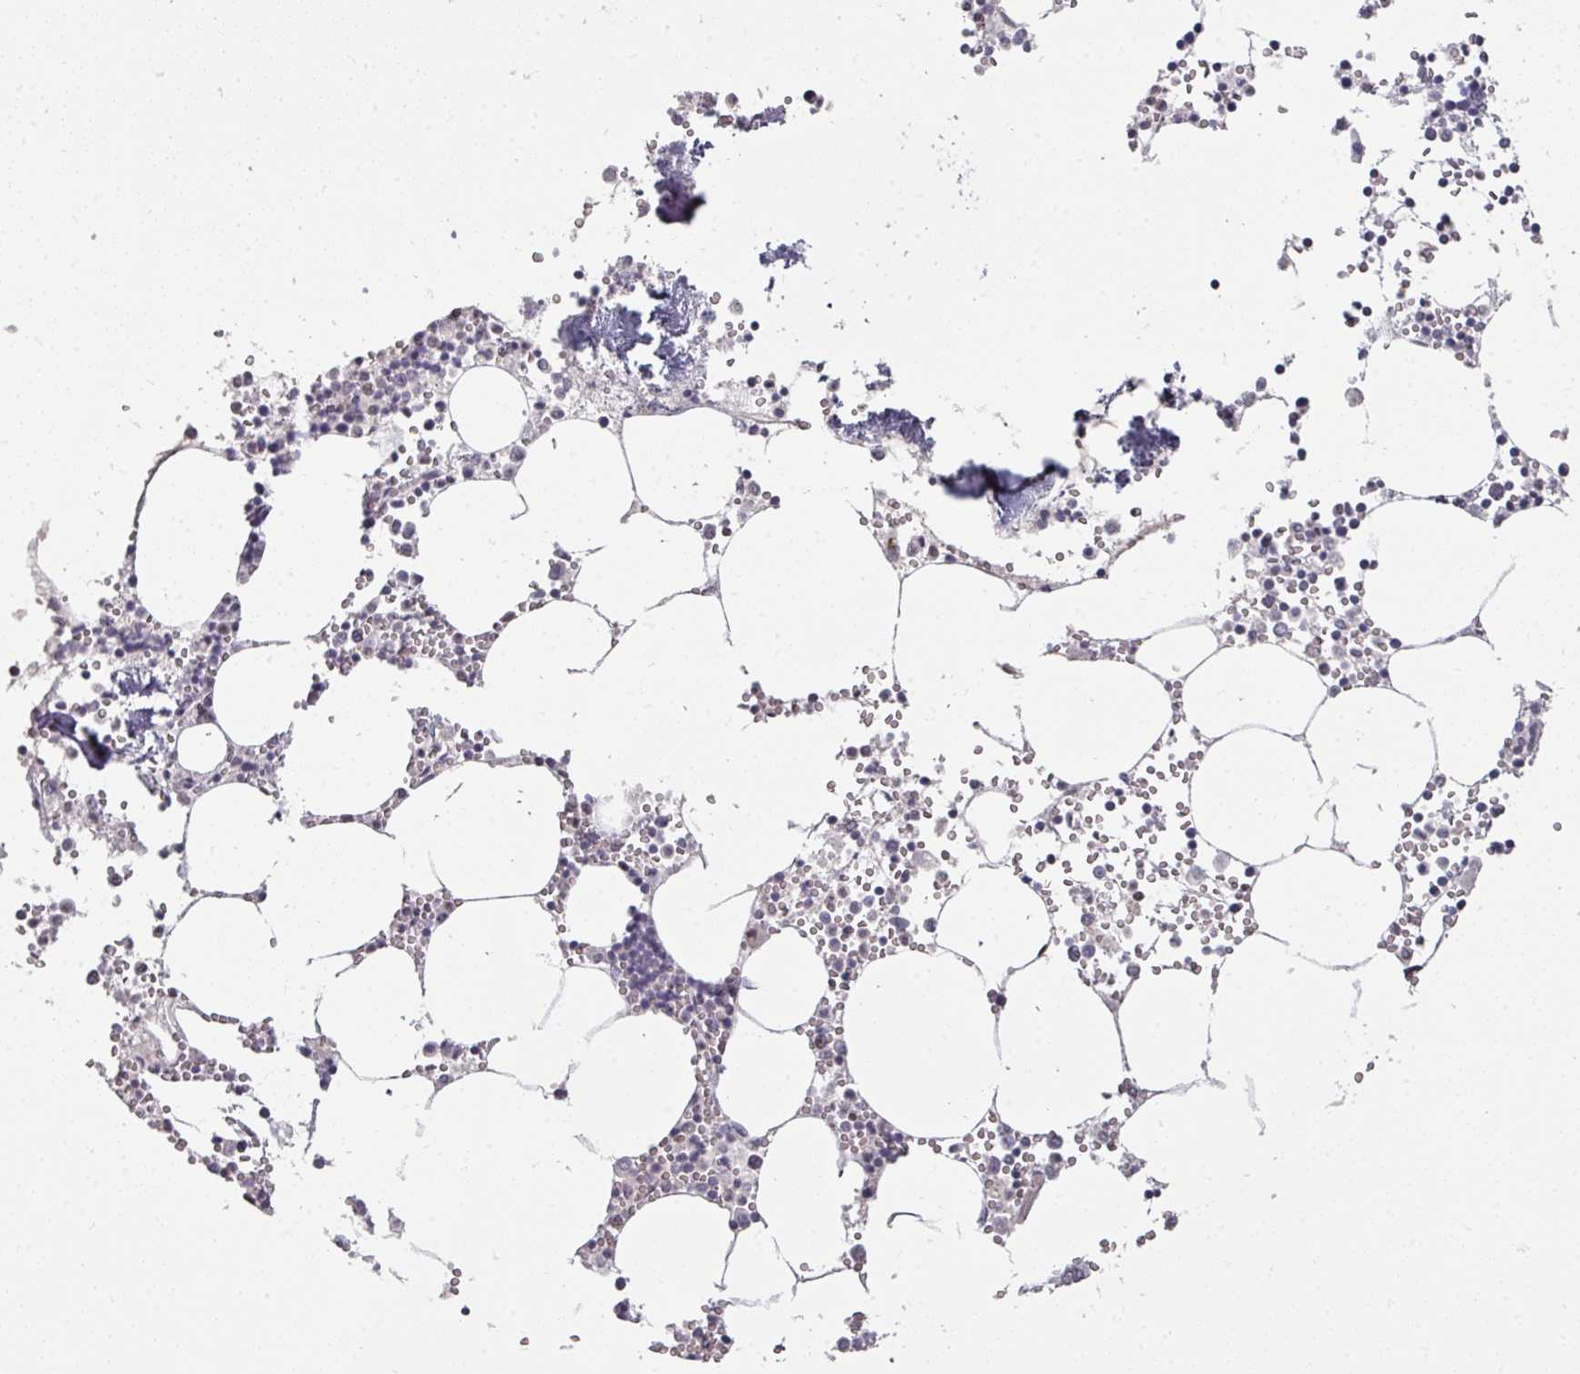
{"staining": {"intensity": "negative", "quantity": "none", "location": "none"}, "tissue": "bone marrow", "cell_type": "Hematopoietic cells", "image_type": "normal", "snomed": [{"axis": "morphology", "description": "Normal tissue, NOS"}, {"axis": "topography", "description": "Bone marrow"}], "caption": "Immunohistochemistry image of benign bone marrow: human bone marrow stained with DAB (3,3'-diaminobenzidine) reveals no significant protein expression in hematopoietic cells.", "gene": "GTF2H3", "patient": {"sex": "male", "age": 54}}